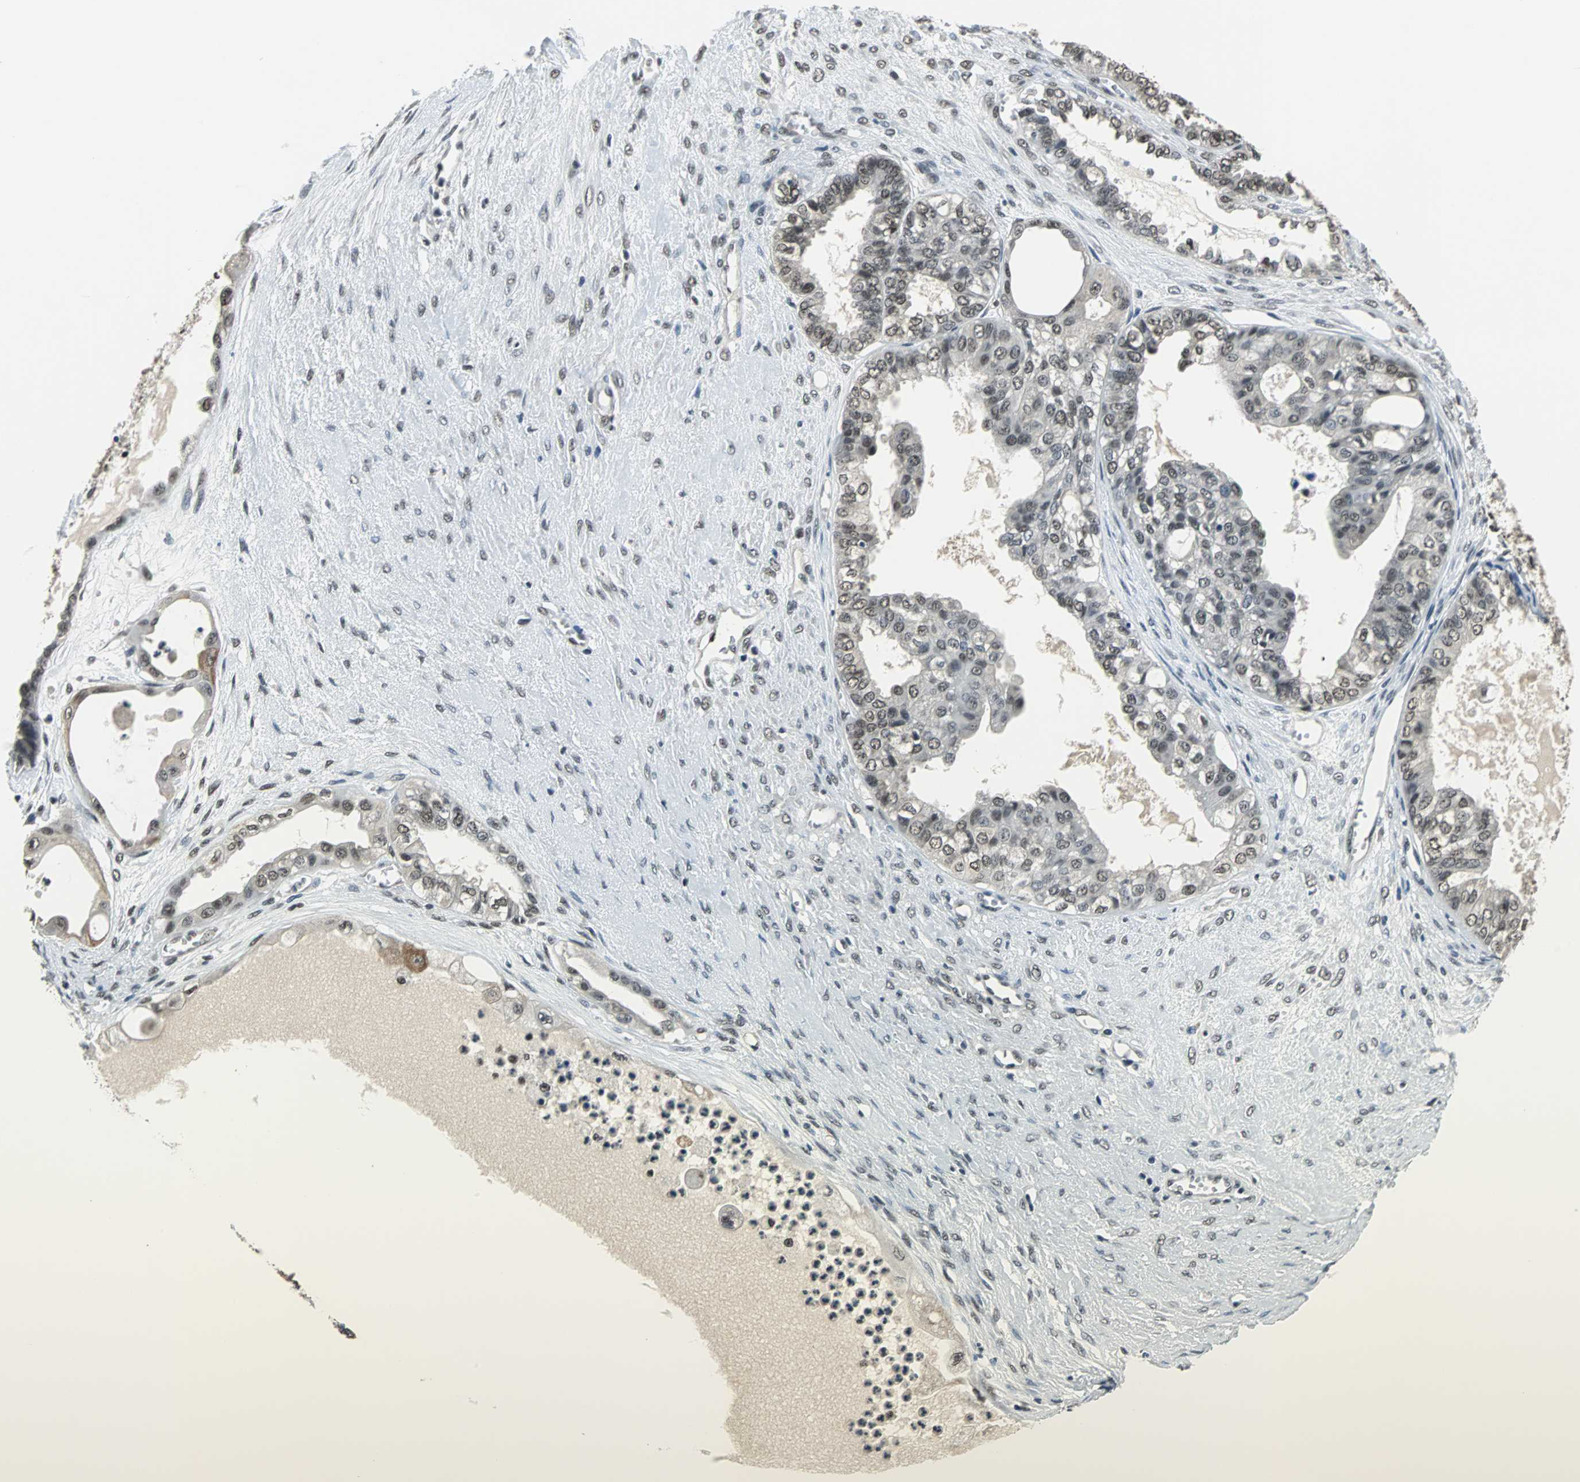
{"staining": {"intensity": "moderate", "quantity": ">75%", "location": "cytoplasmic/membranous,nuclear"}, "tissue": "ovarian cancer", "cell_type": "Tumor cells", "image_type": "cancer", "snomed": [{"axis": "morphology", "description": "Carcinoma, NOS"}, {"axis": "morphology", "description": "Carcinoma, endometroid"}, {"axis": "topography", "description": "Ovary"}], "caption": "This photomicrograph displays immunohistochemistry (IHC) staining of human ovarian carcinoma, with medium moderate cytoplasmic/membranous and nuclear expression in approximately >75% of tumor cells.", "gene": "RBM14", "patient": {"sex": "female", "age": 50}}